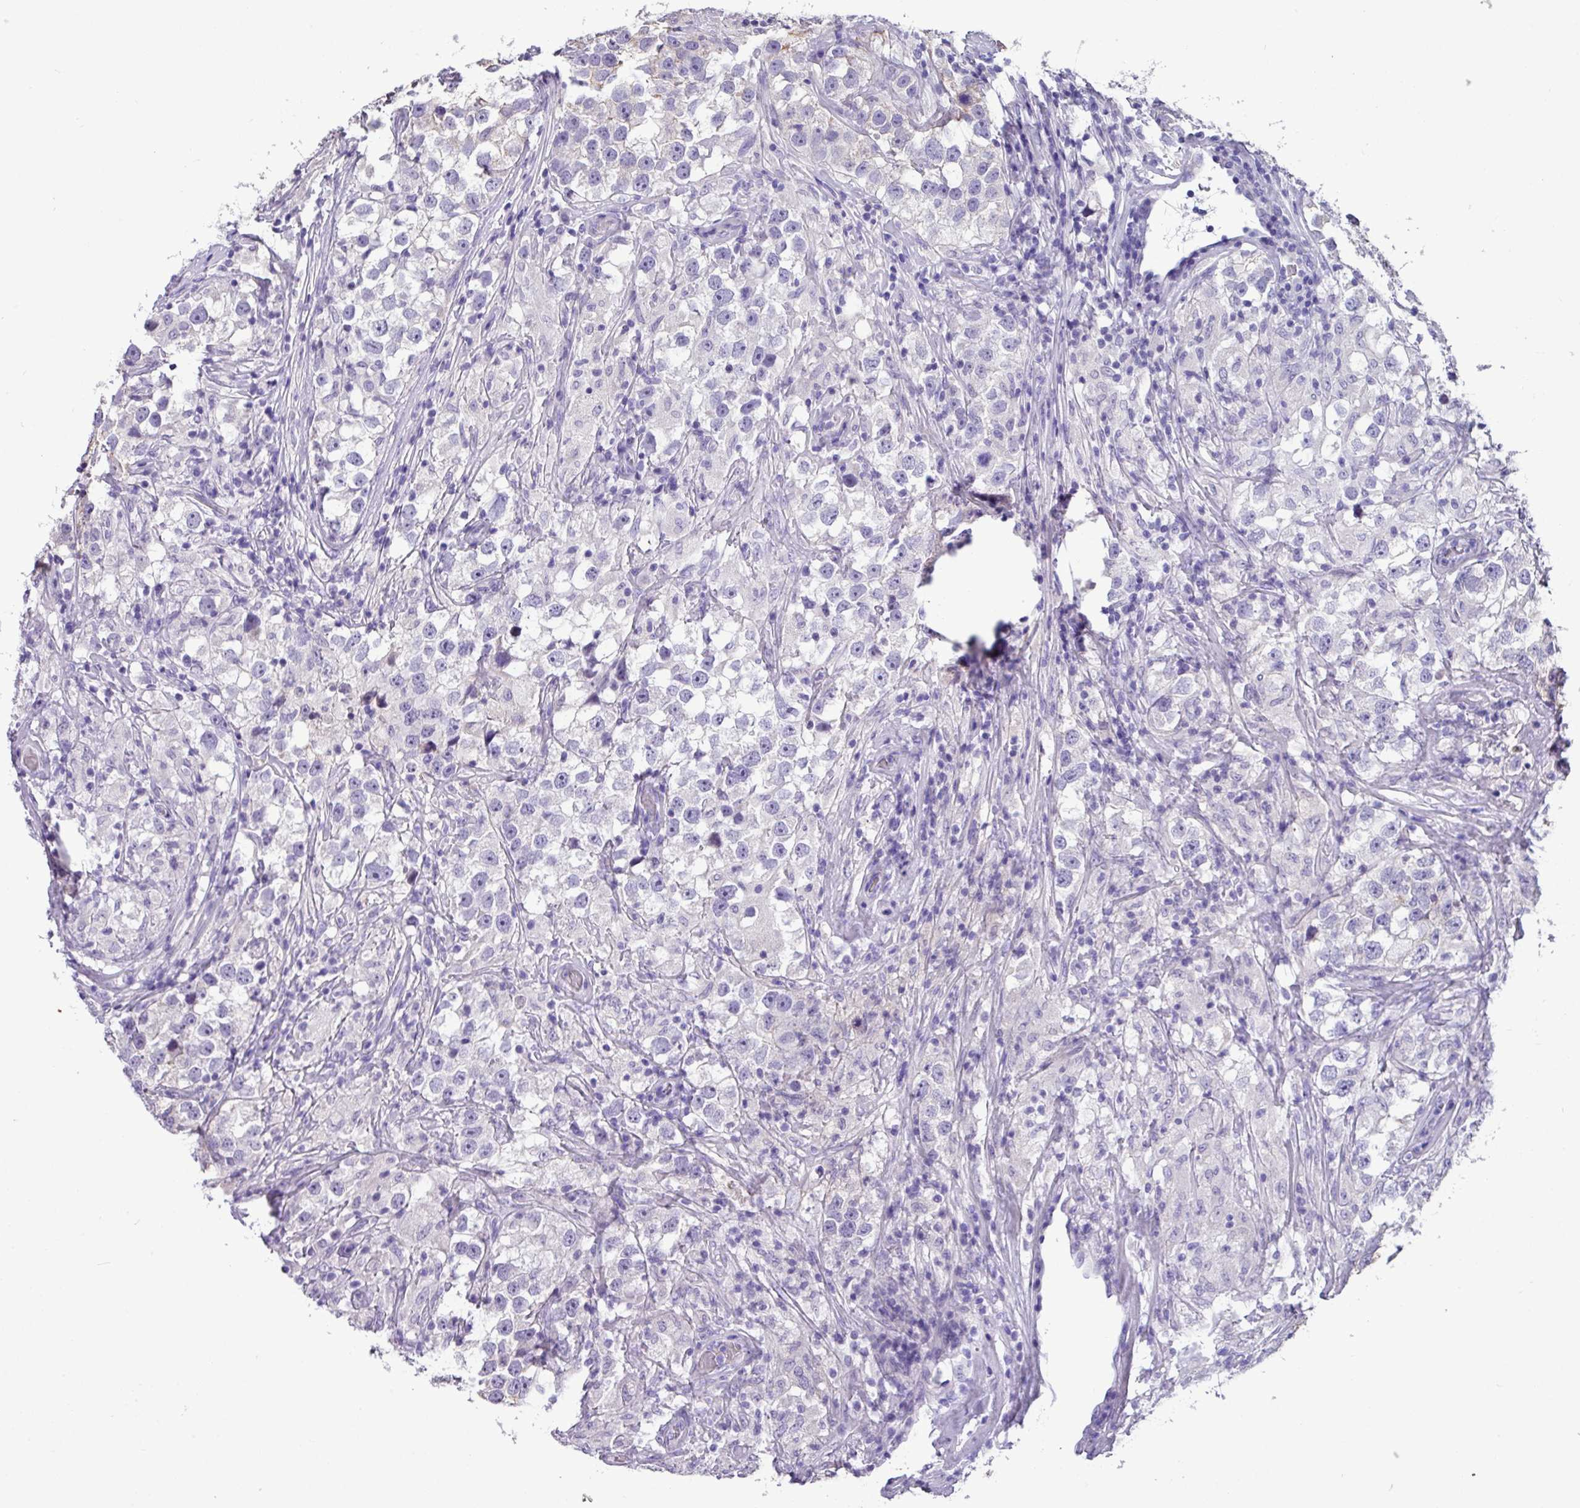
{"staining": {"intensity": "negative", "quantity": "none", "location": "none"}, "tissue": "testis cancer", "cell_type": "Tumor cells", "image_type": "cancer", "snomed": [{"axis": "morphology", "description": "Seminoma, NOS"}, {"axis": "topography", "description": "Testis"}], "caption": "Immunohistochemical staining of testis cancer (seminoma) displays no significant positivity in tumor cells.", "gene": "EPCAM", "patient": {"sex": "male", "age": 46}}